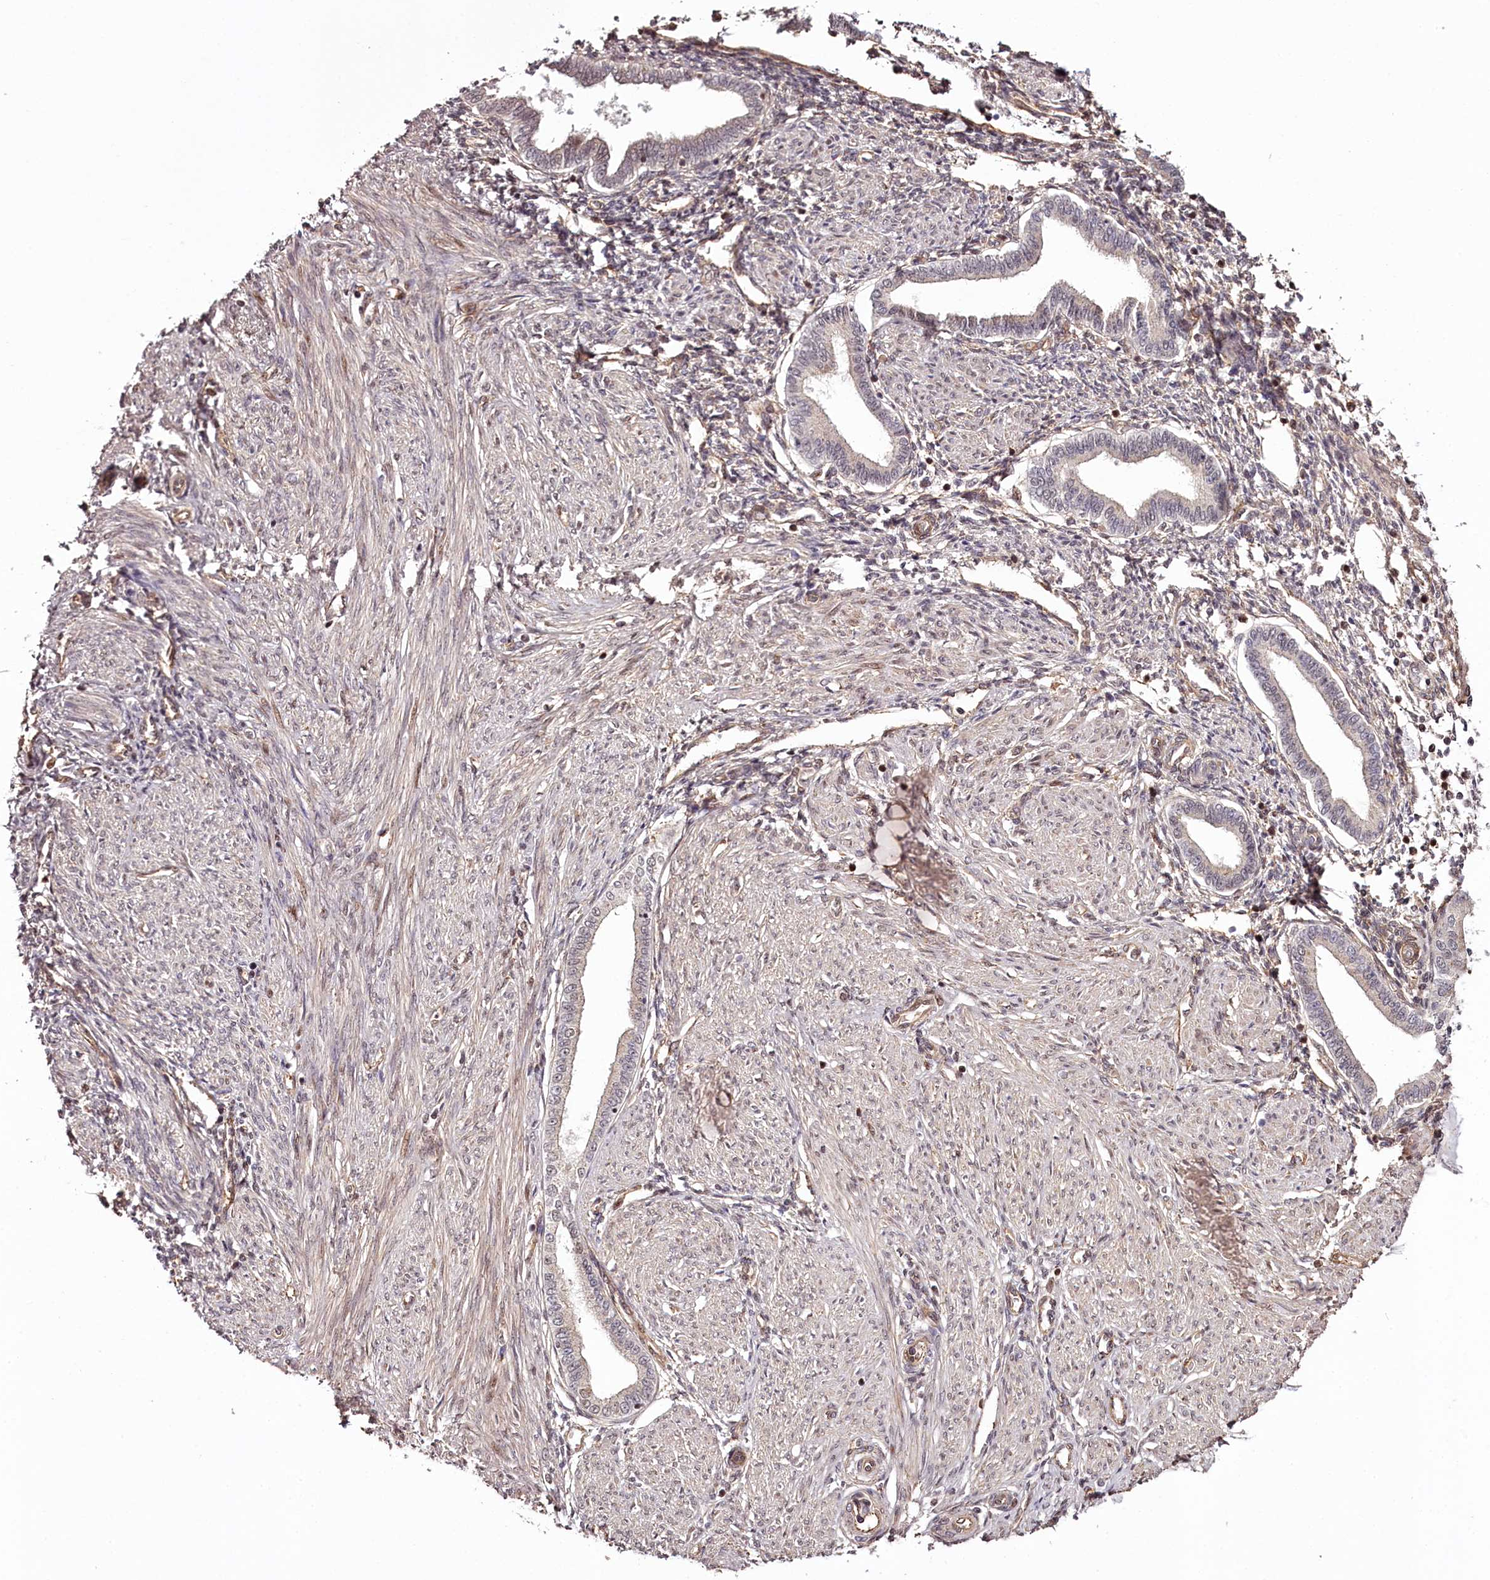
{"staining": {"intensity": "moderate", "quantity": "25%-75%", "location": "cytoplasmic/membranous,nuclear"}, "tissue": "endometrium", "cell_type": "Cells in endometrial stroma", "image_type": "normal", "snomed": [{"axis": "morphology", "description": "Normal tissue, NOS"}, {"axis": "topography", "description": "Endometrium"}], "caption": "High-magnification brightfield microscopy of normal endometrium stained with DAB (brown) and counterstained with hematoxylin (blue). cells in endometrial stroma exhibit moderate cytoplasmic/membranous,nuclear staining is appreciated in approximately25%-75% of cells. The staining was performed using DAB (3,3'-diaminobenzidine), with brown indicating positive protein expression. Nuclei are stained blue with hematoxylin.", "gene": "TTC33", "patient": {"sex": "female", "age": 53}}